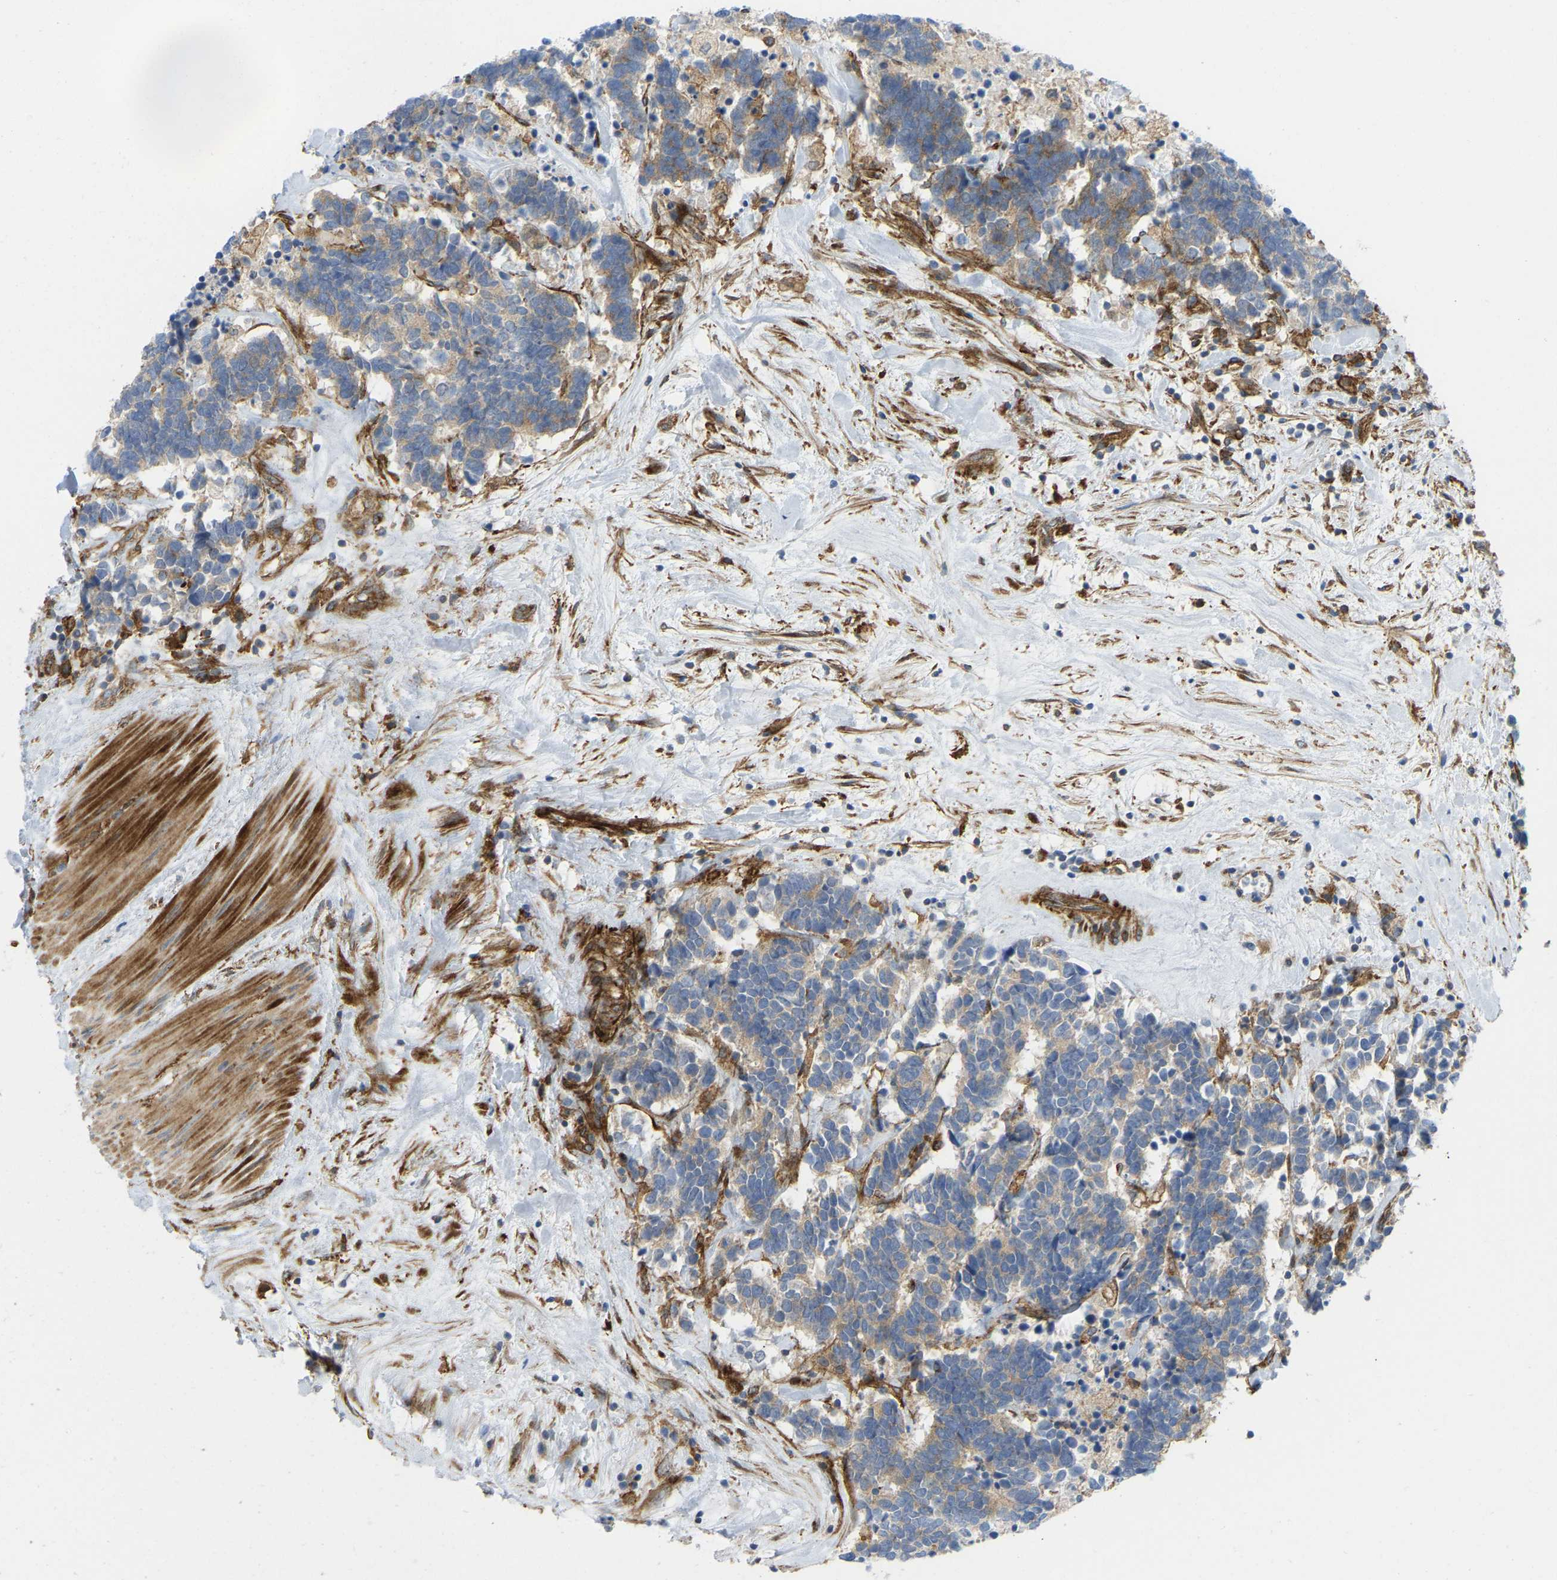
{"staining": {"intensity": "weak", "quantity": ">75%", "location": "cytoplasmic/membranous"}, "tissue": "carcinoid", "cell_type": "Tumor cells", "image_type": "cancer", "snomed": [{"axis": "morphology", "description": "Carcinoma, NOS"}, {"axis": "morphology", "description": "Carcinoid, malignant, NOS"}, {"axis": "topography", "description": "Urinary bladder"}], "caption": "Protein expression analysis of human carcinoid (malignant) reveals weak cytoplasmic/membranous positivity in approximately >75% of tumor cells.", "gene": "PICALM", "patient": {"sex": "male", "age": 57}}